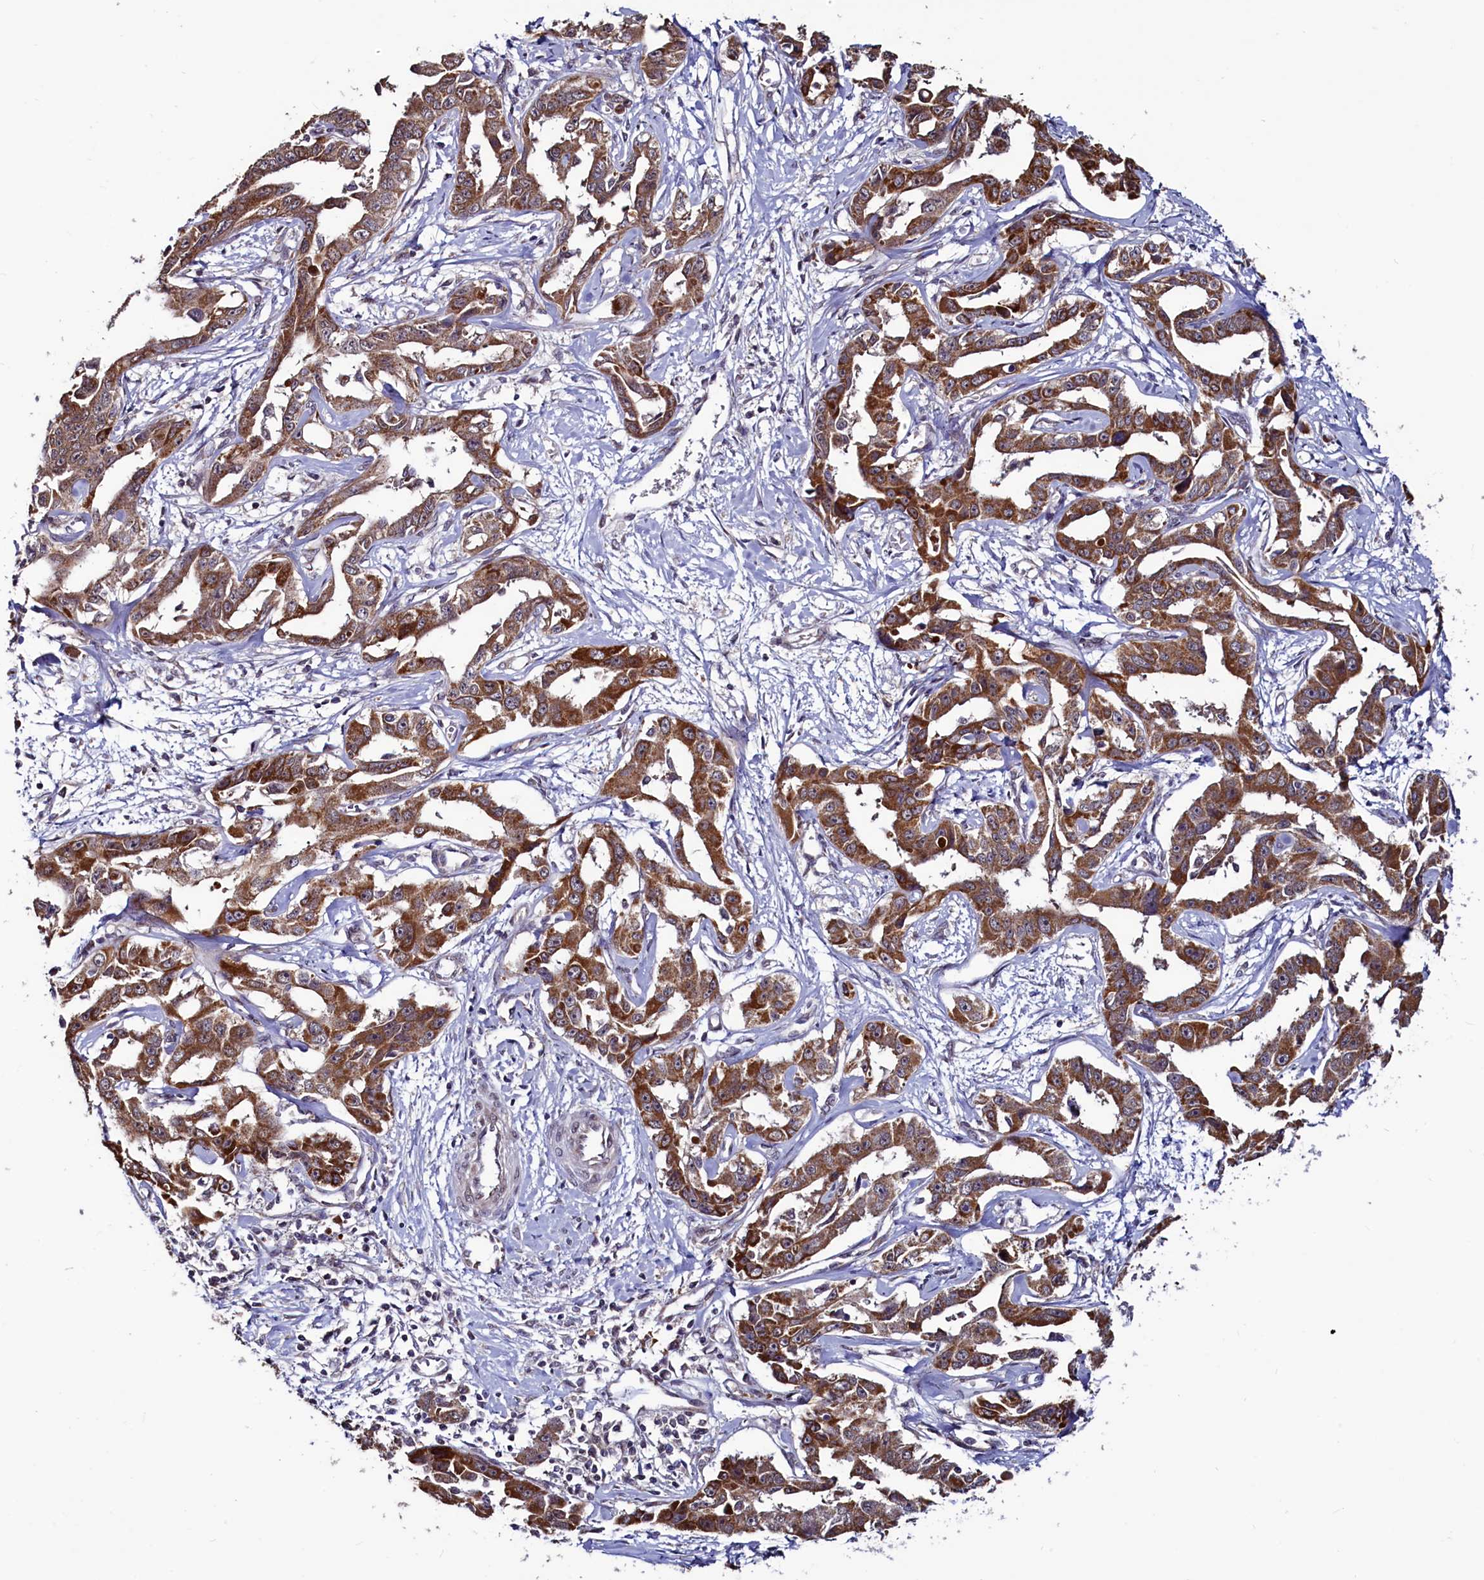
{"staining": {"intensity": "moderate", "quantity": ">75%", "location": "cytoplasmic/membranous"}, "tissue": "liver cancer", "cell_type": "Tumor cells", "image_type": "cancer", "snomed": [{"axis": "morphology", "description": "Cholangiocarcinoma"}, {"axis": "topography", "description": "Liver"}], "caption": "This image exhibits cholangiocarcinoma (liver) stained with immunohistochemistry to label a protein in brown. The cytoplasmic/membranous of tumor cells show moderate positivity for the protein. Nuclei are counter-stained blue.", "gene": "SEC24C", "patient": {"sex": "male", "age": 59}}